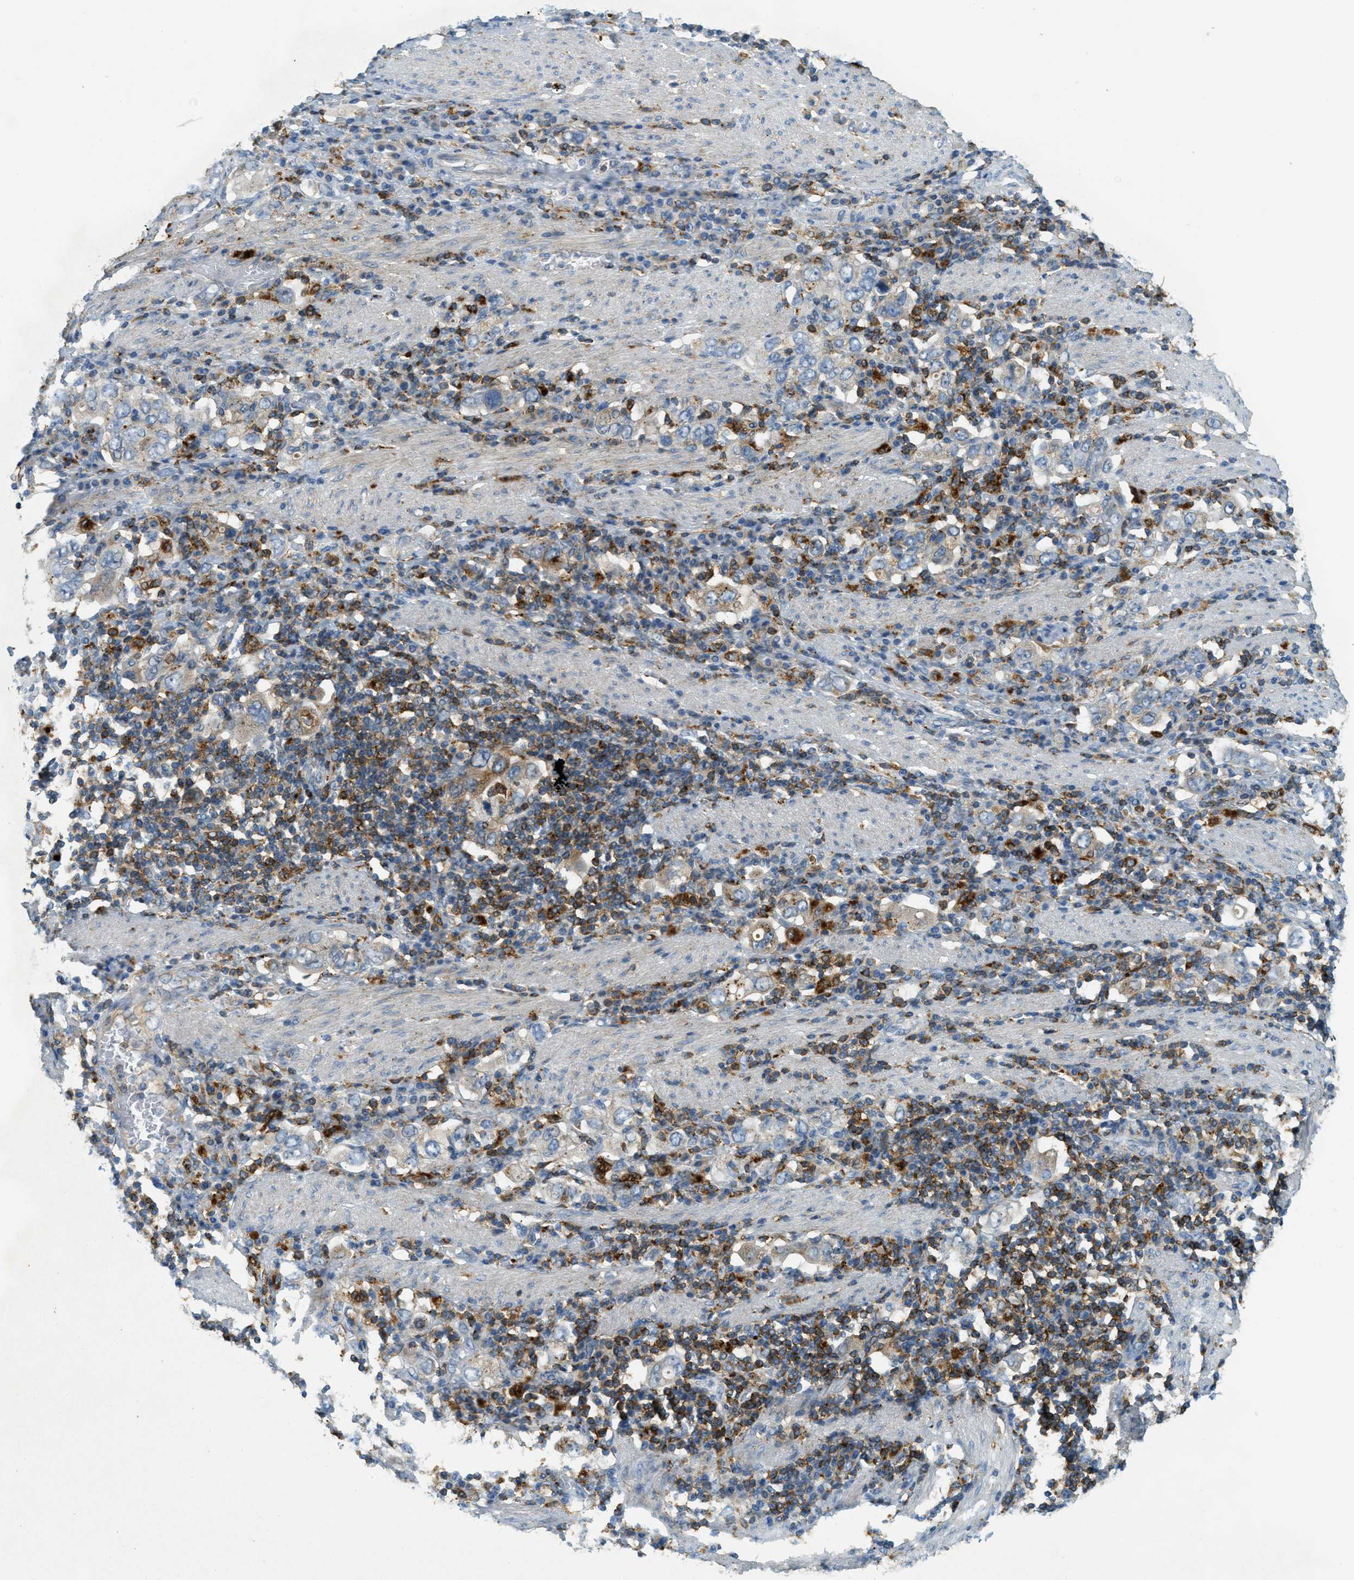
{"staining": {"intensity": "moderate", "quantity": "<25%", "location": "cytoplasmic/membranous"}, "tissue": "stomach cancer", "cell_type": "Tumor cells", "image_type": "cancer", "snomed": [{"axis": "morphology", "description": "Adenocarcinoma, NOS"}, {"axis": "topography", "description": "Stomach, upper"}], "caption": "A low amount of moderate cytoplasmic/membranous staining is identified in about <25% of tumor cells in stomach cancer (adenocarcinoma) tissue.", "gene": "PLBD2", "patient": {"sex": "male", "age": 62}}